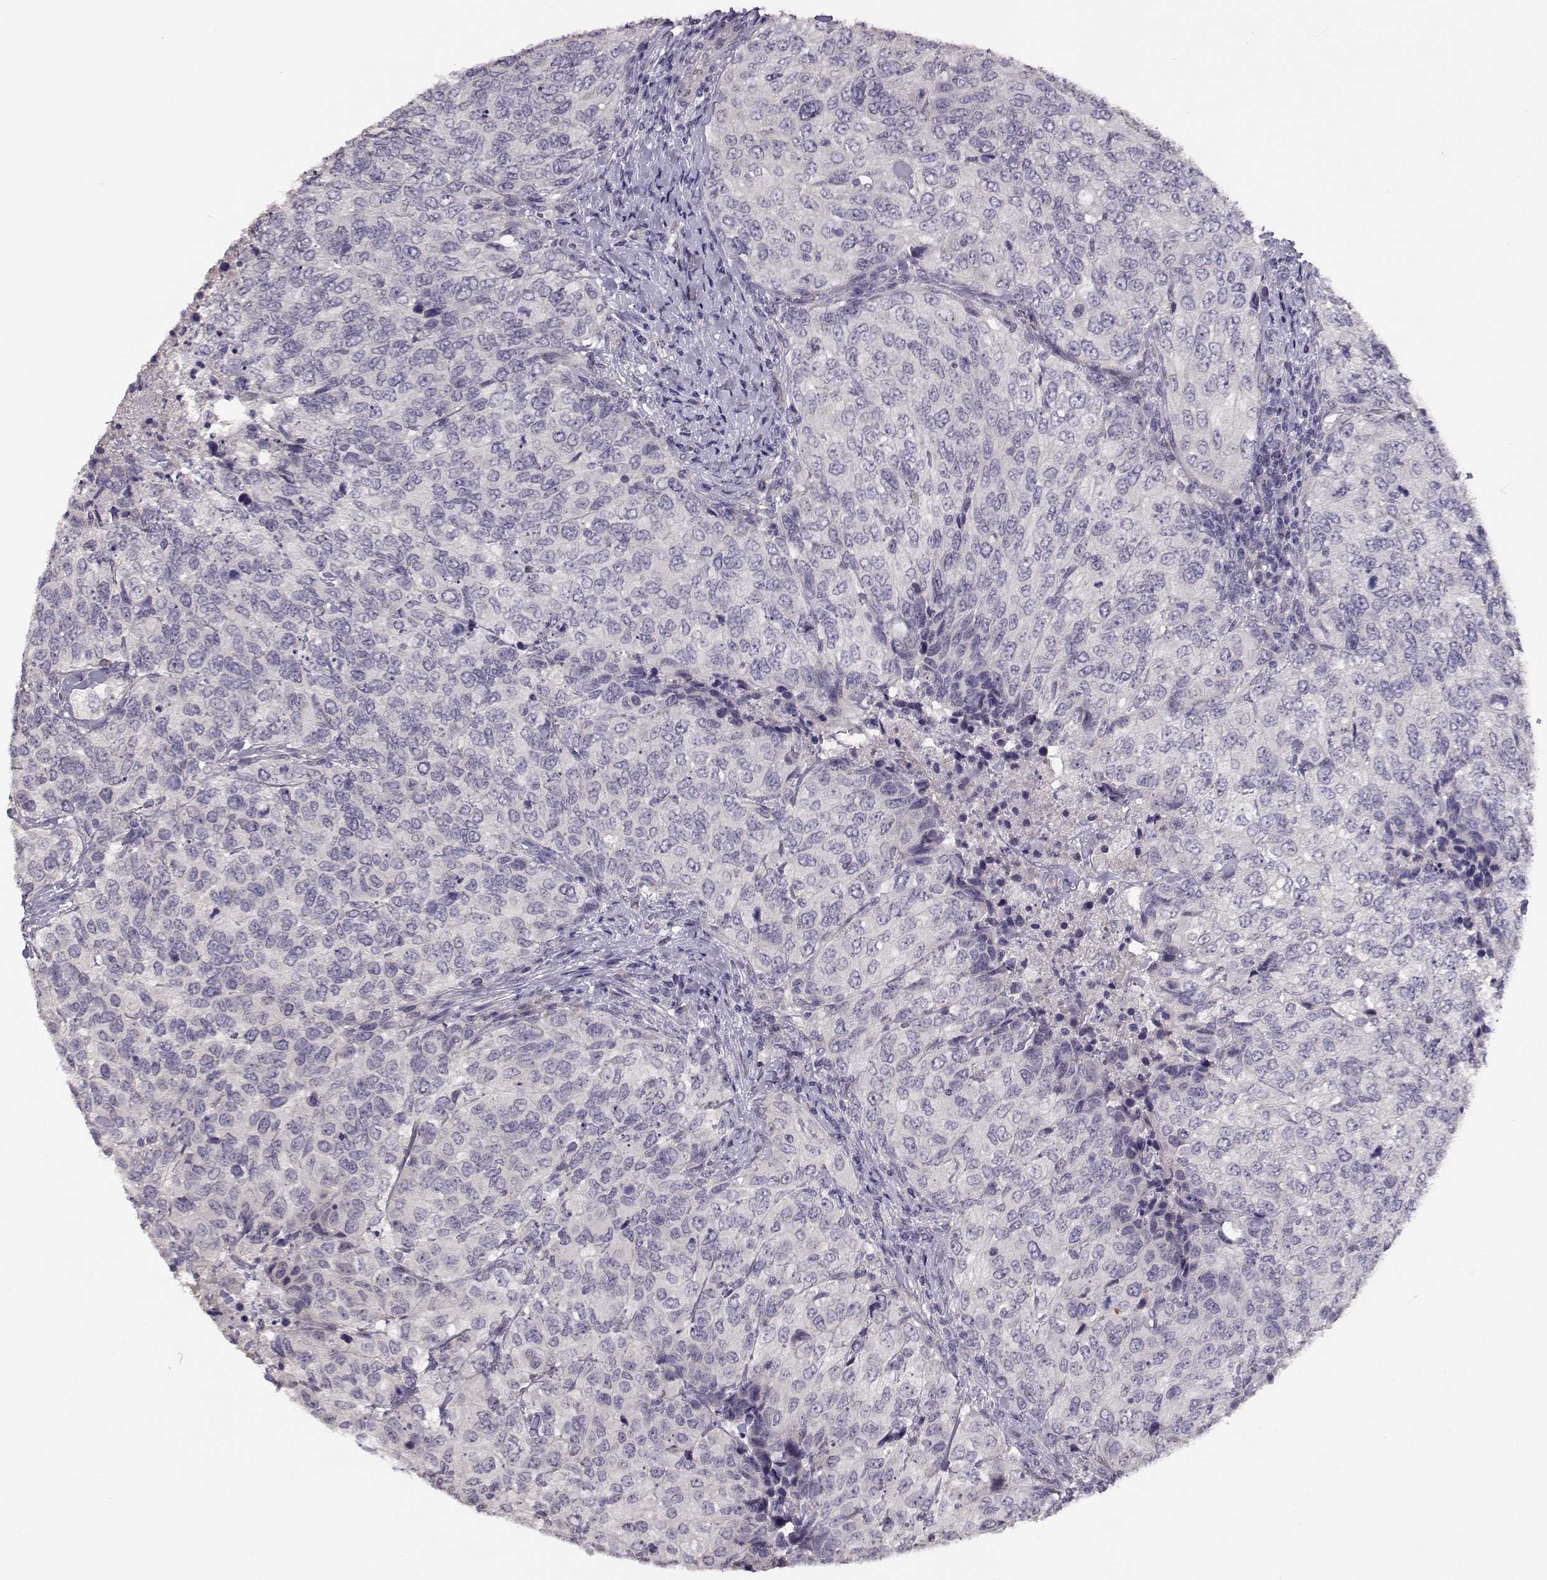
{"staining": {"intensity": "negative", "quantity": "none", "location": "none"}, "tissue": "urothelial cancer", "cell_type": "Tumor cells", "image_type": "cancer", "snomed": [{"axis": "morphology", "description": "Urothelial carcinoma, High grade"}, {"axis": "topography", "description": "Urinary bladder"}], "caption": "Photomicrograph shows no protein staining in tumor cells of high-grade urothelial carcinoma tissue.", "gene": "TMEM145", "patient": {"sex": "female", "age": 78}}